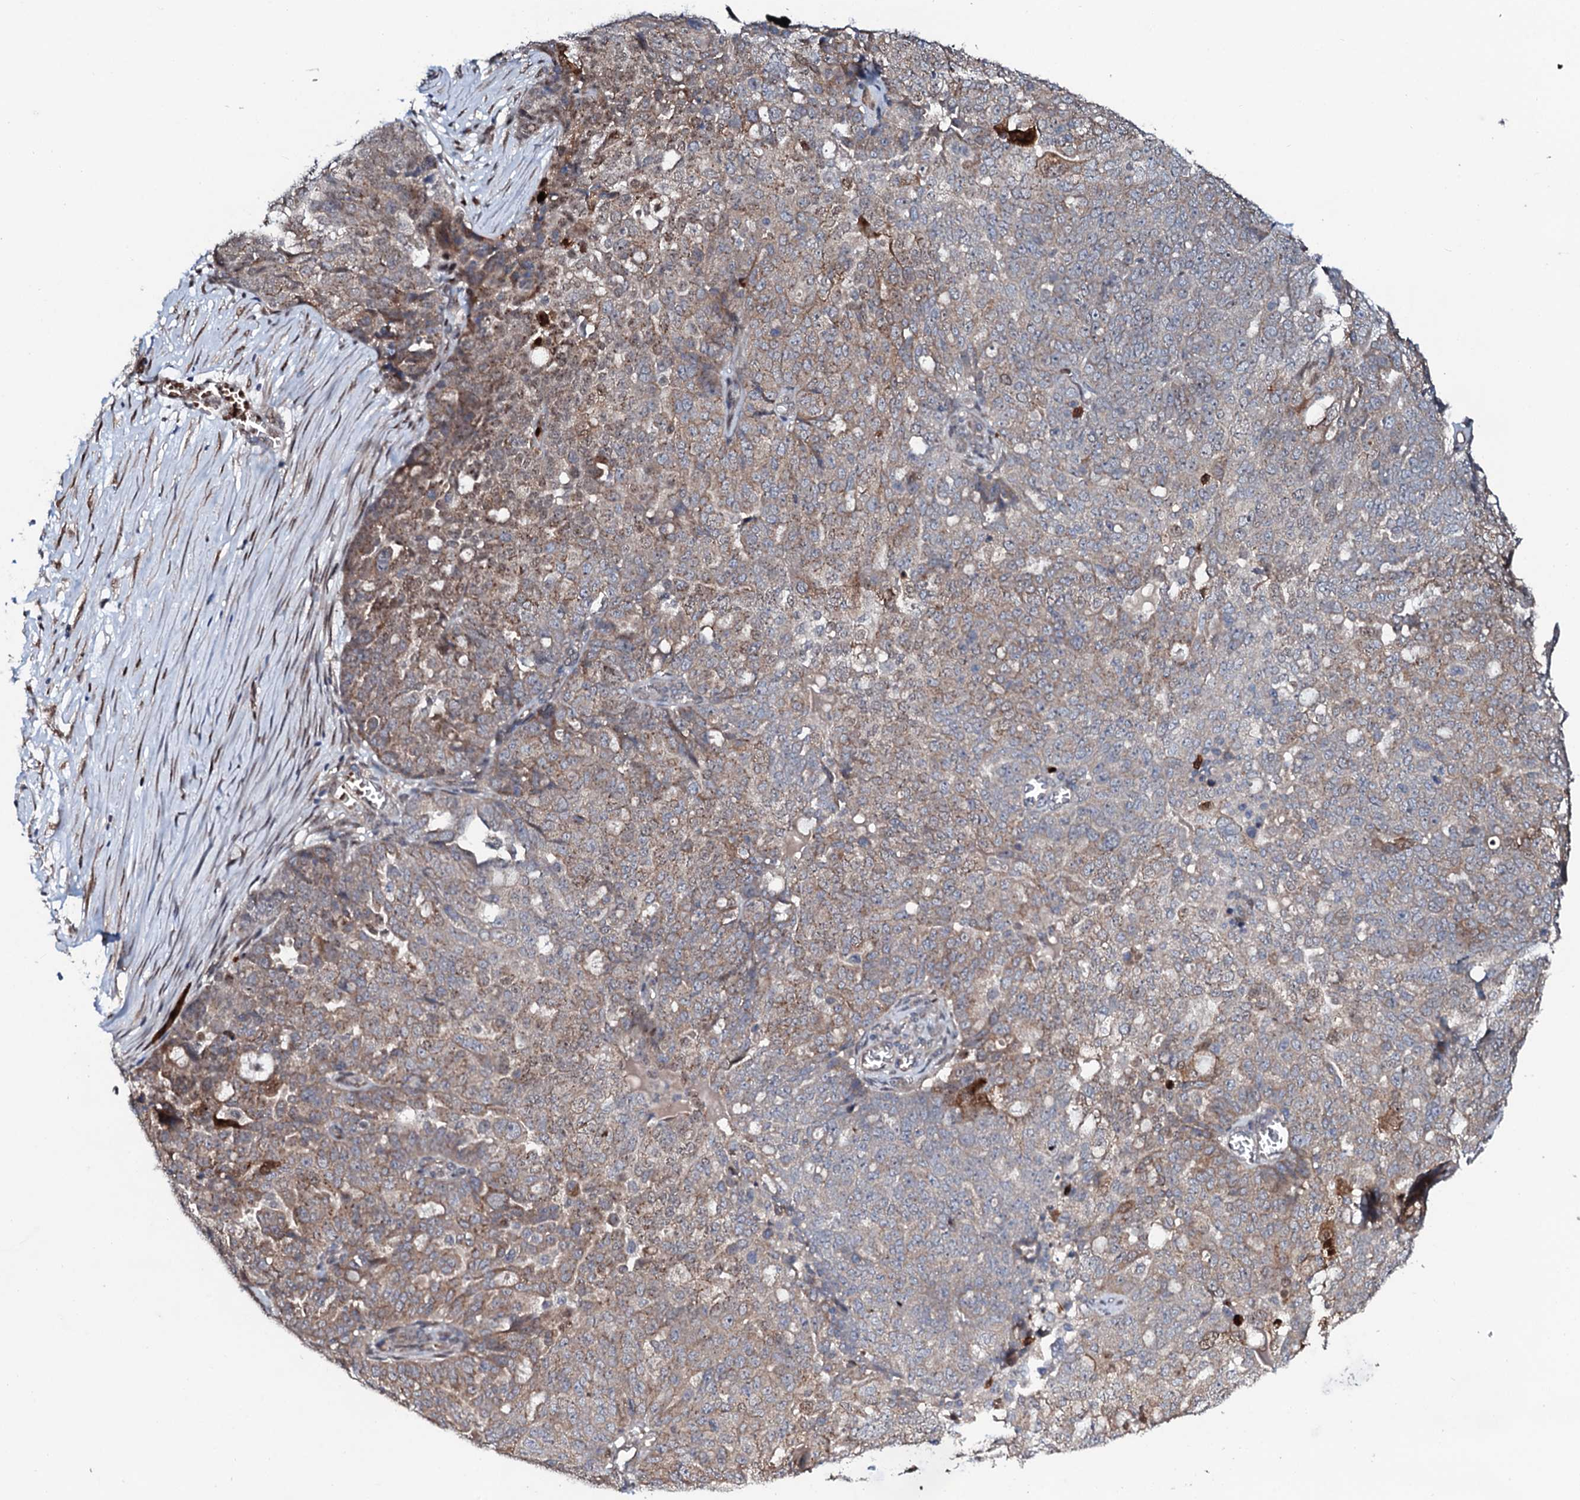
{"staining": {"intensity": "moderate", "quantity": ">75%", "location": "cytoplasmic/membranous"}, "tissue": "ovarian cancer", "cell_type": "Tumor cells", "image_type": "cancer", "snomed": [{"axis": "morphology", "description": "Cystadenocarcinoma, serous, NOS"}, {"axis": "topography", "description": "Soft tissue"}, {"axis": "topography", "description": "Ovary"}], "caption": "Tumor cells demonstrate medium levels of moderate cytoplasmic/membranous expression in about >75% of cells in human ovarian cancer (serous cystadenocarcinoma). (DAB (3,3'-diaminobenzidine) = brown stain, brightfield microscopy at high magnification).", "gene": "COG6", "patient": {"sex": "female", "age": 57}}